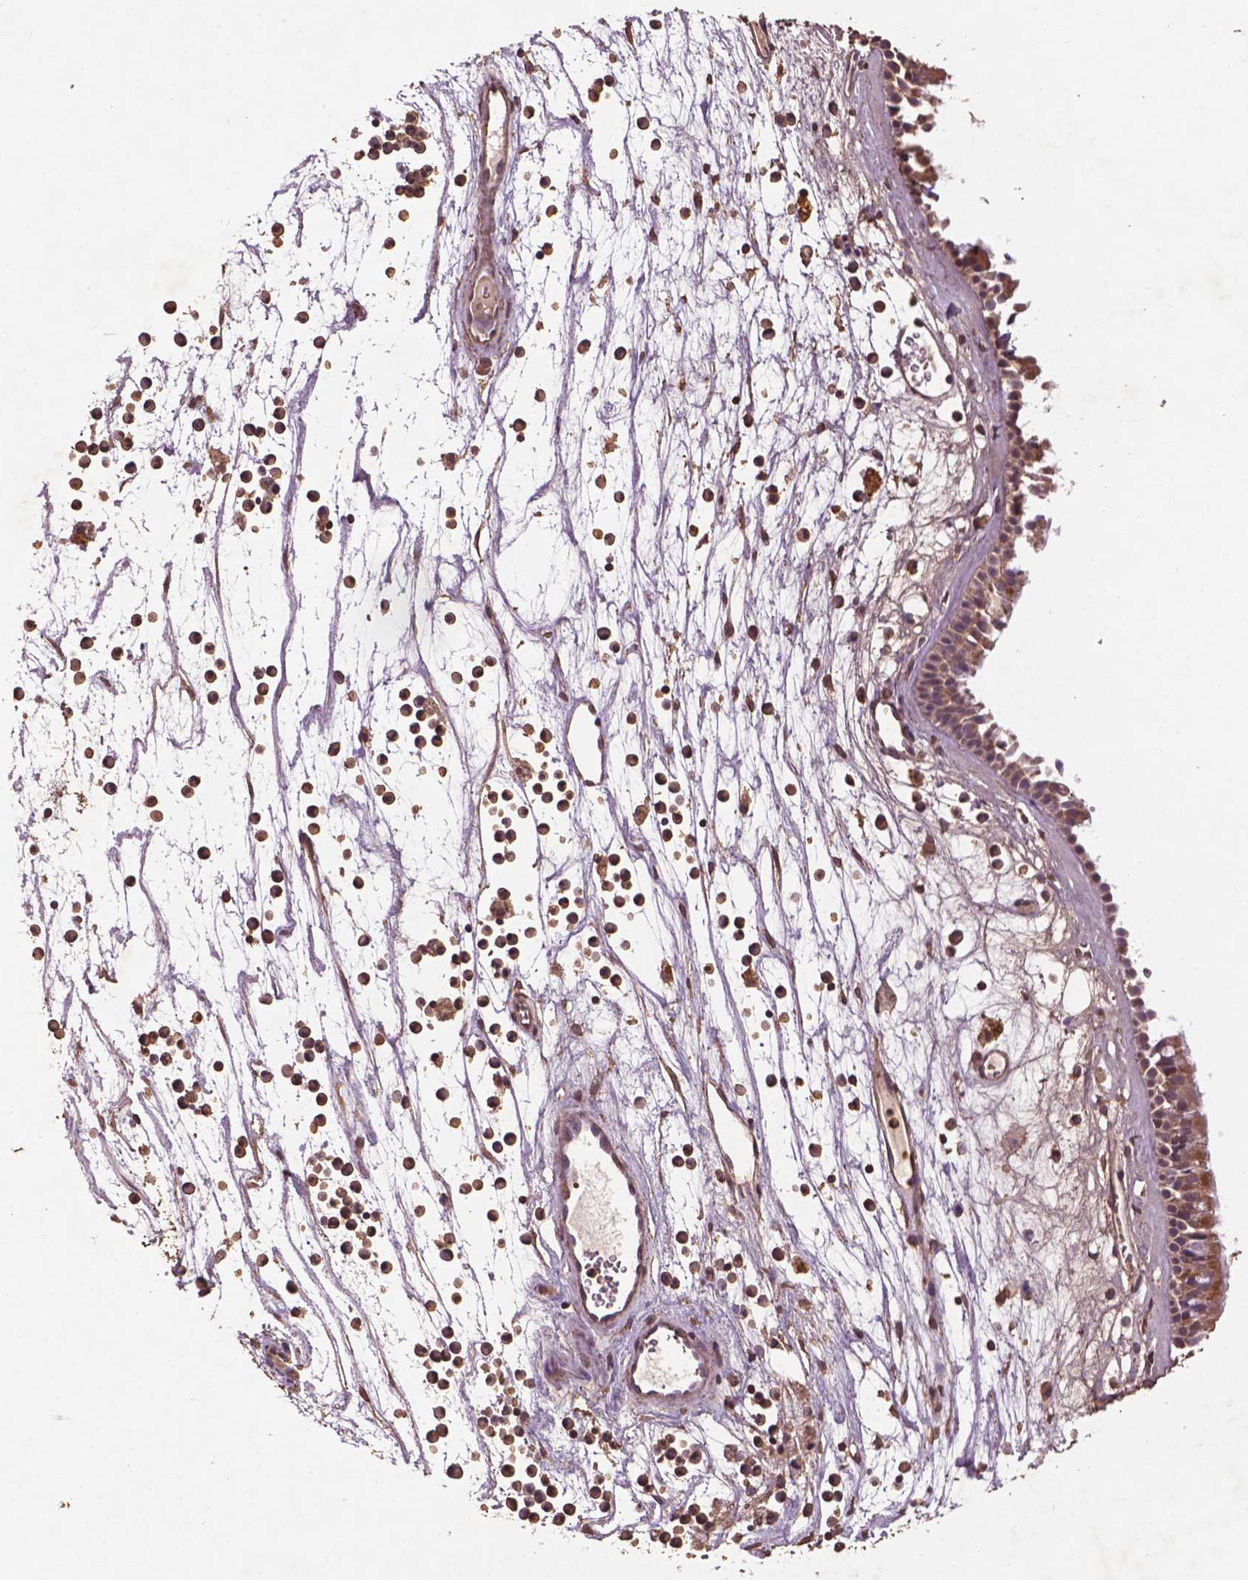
{"staining": {"intensity": "moderate", "quantity": "25%-75%", "location": "cytoplasmic/membranous"}, "tissue": "nasopharynx", "cell_type": "Respiratory epithelial cells", "image_type": "normal", "snomed": [{"axis": "morphology", "description": "Normal tissue, NOS"}, {"axis": "topography", "description": "Nasopharynx"}], "caption": "A high-resolution photomicrograph shows immunohistochemistry staining of benign nasopharynx, which reveals moderate cytoplasmic/membranous staining in about 25%-75% of respiratory epithelial cells. The staining was performed using DAB (3,3'-diaminobenzidine) to visualize the protein expression in brown, while the nuclei were stained in blue with hematoxylin (Magnification: 20x).", "gene": "BABAM1", "patient": {"sex": "female", "age": 52}}